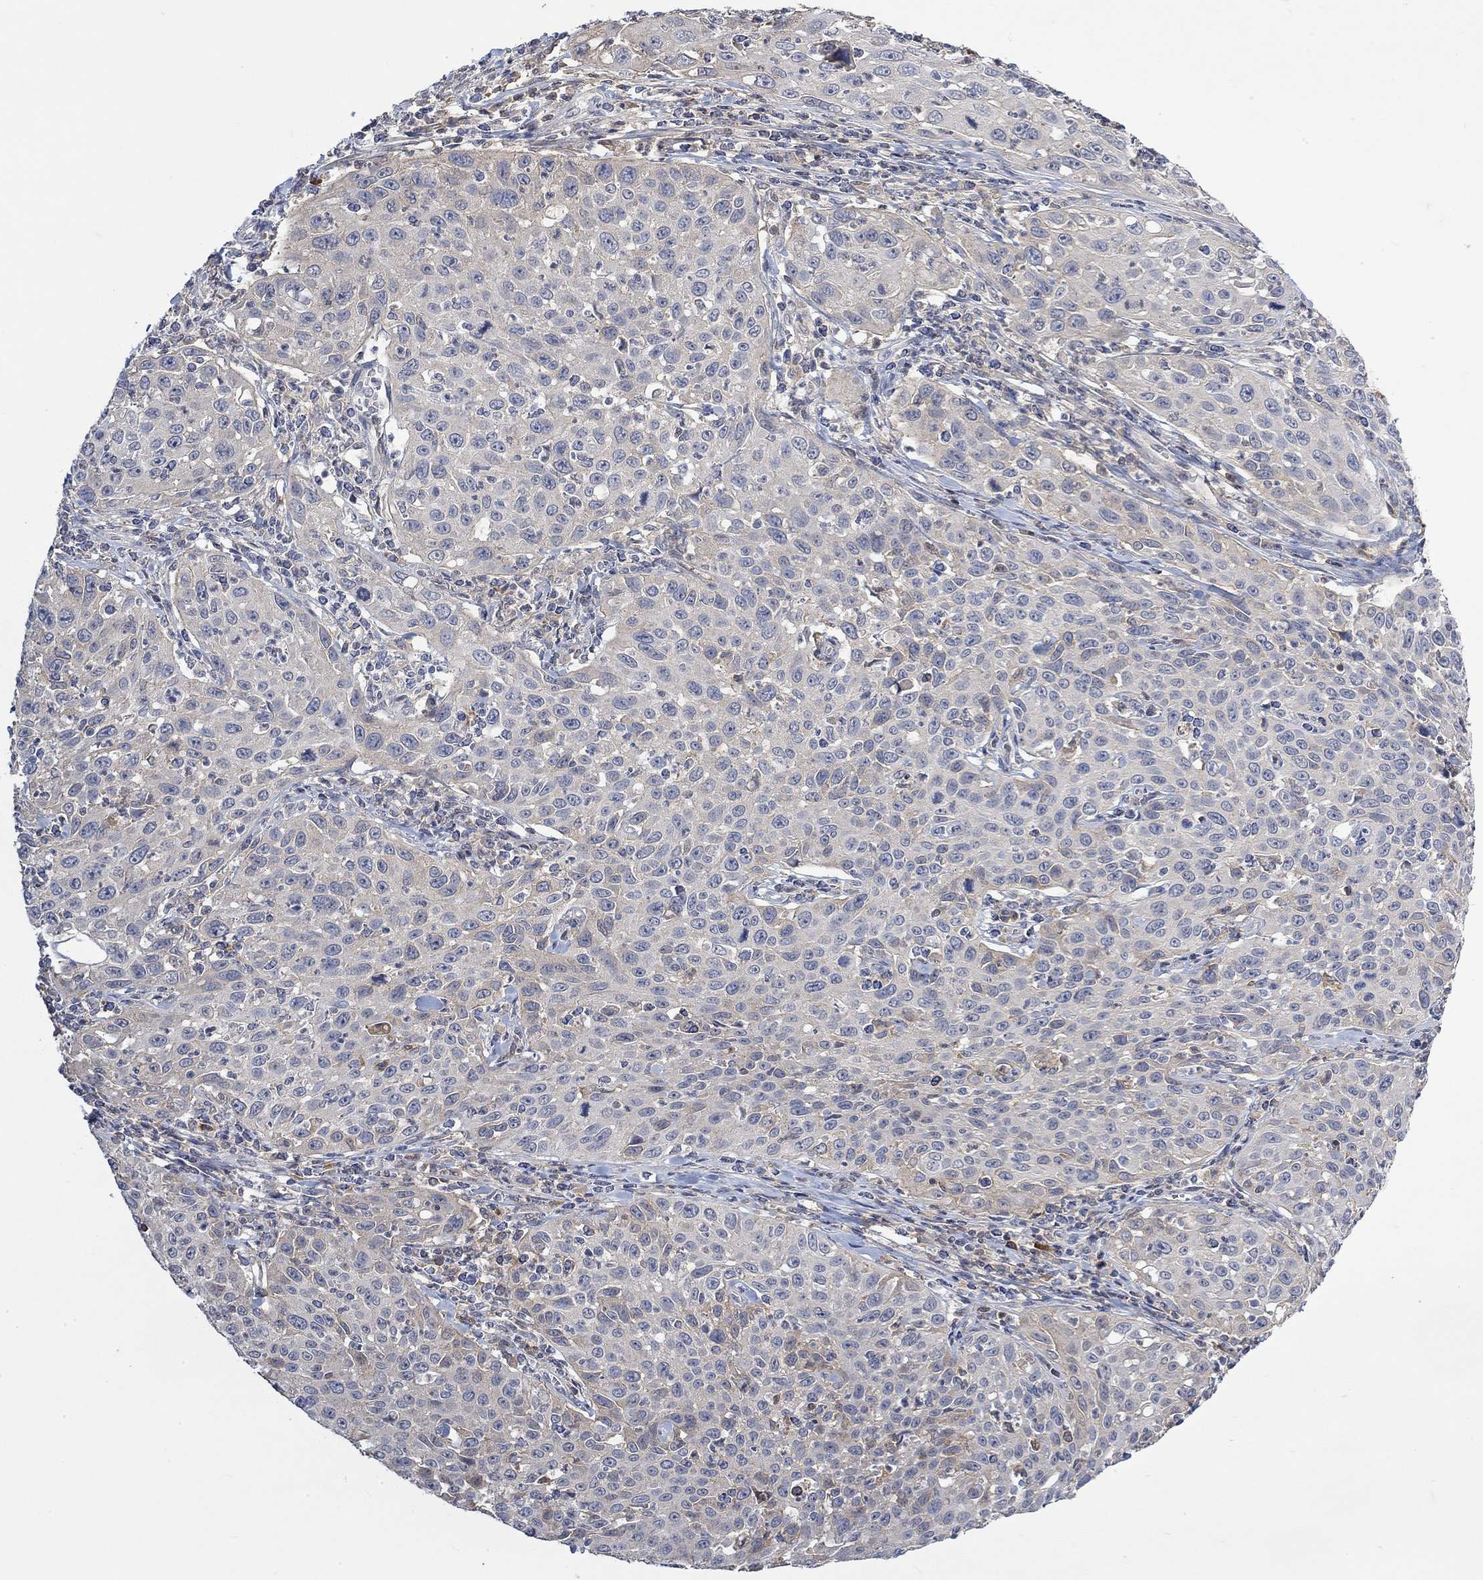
{"staining": {"intensity": "negative", "quantity": "none", "location": "none"}, "tissue": "cervical cancer", "cell_type": "Tumor cells", "image_type": "cancer", "snomed": [{"axis": "morphology", "description": "Squamous cell carcinoma, NOS"}, {"axis": "topography", "description": "Cervix"}], "caption": "High magnification brightfield microscopy of cervical cancer (squamous cell carcinoma) stained with DAB (brown) and counterstained with hematoxylin (blue): tumor cells show no significant positivity.", "gene": "MSTN", "patient": {"sex": "female", "age": 26}}